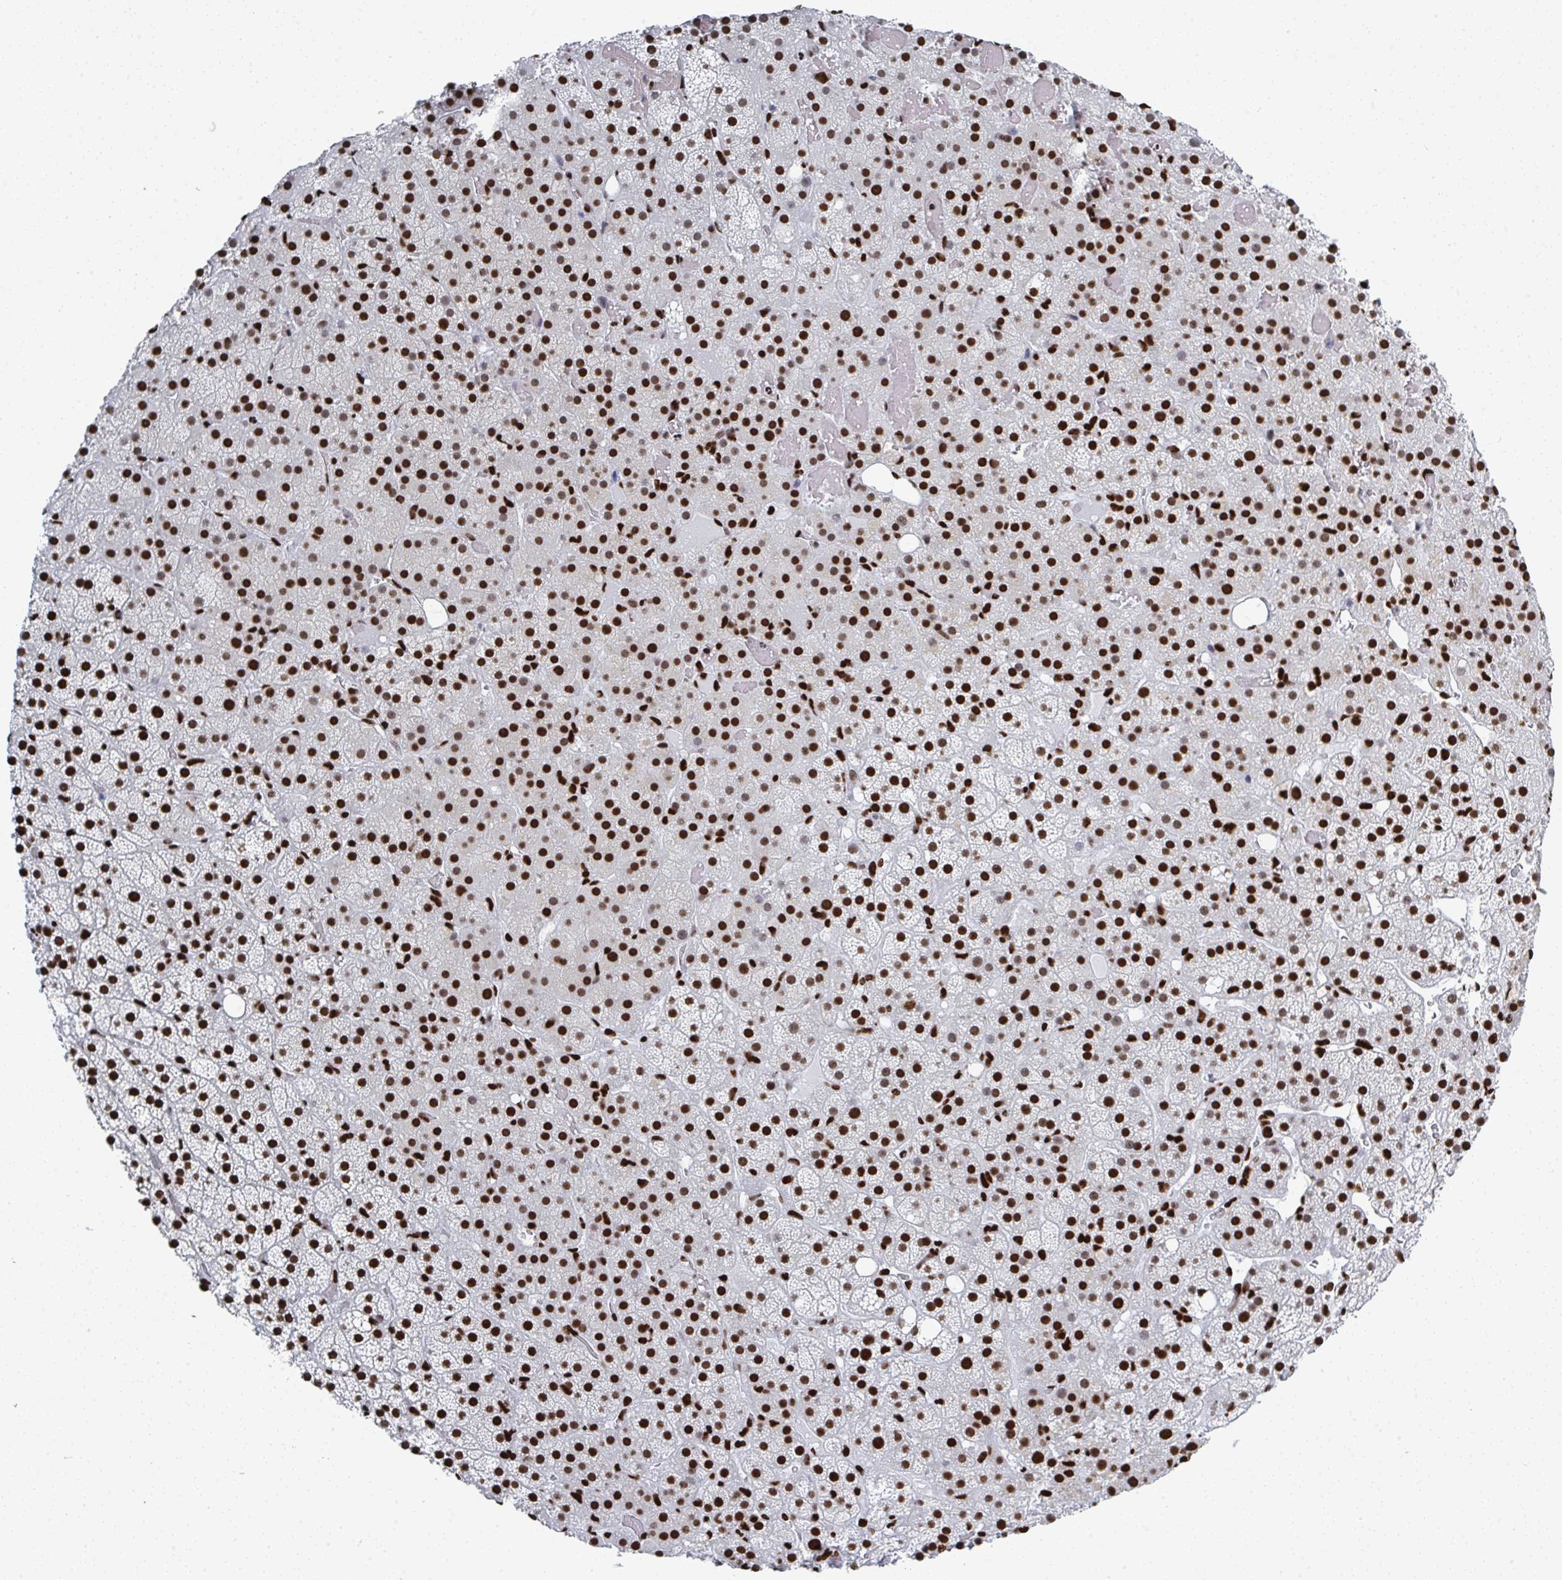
{"staining": {"intensity": "strong", "quantity": ">75%", "location": "nuclear"}, "tissue": "adrenal gland", "cell_type": "Glandular cells", "image_type": "normal", "snomed": [{"axis": "morphology", "description": "Normal tissue, NOS"}, {"axis": "topography", "description": "Adrenal gland"}], "caption": "Immunohistochemistry histopathology image of normal adrenal gland: adrenal gland stained using immunohistochemistry shows high levels of strong protein expression localized specifically in the nuclear of glandular cells, appearing as a nuclear brown color.", "gene": "GAR1", "patient": {"sex": "male", "age": 53}}